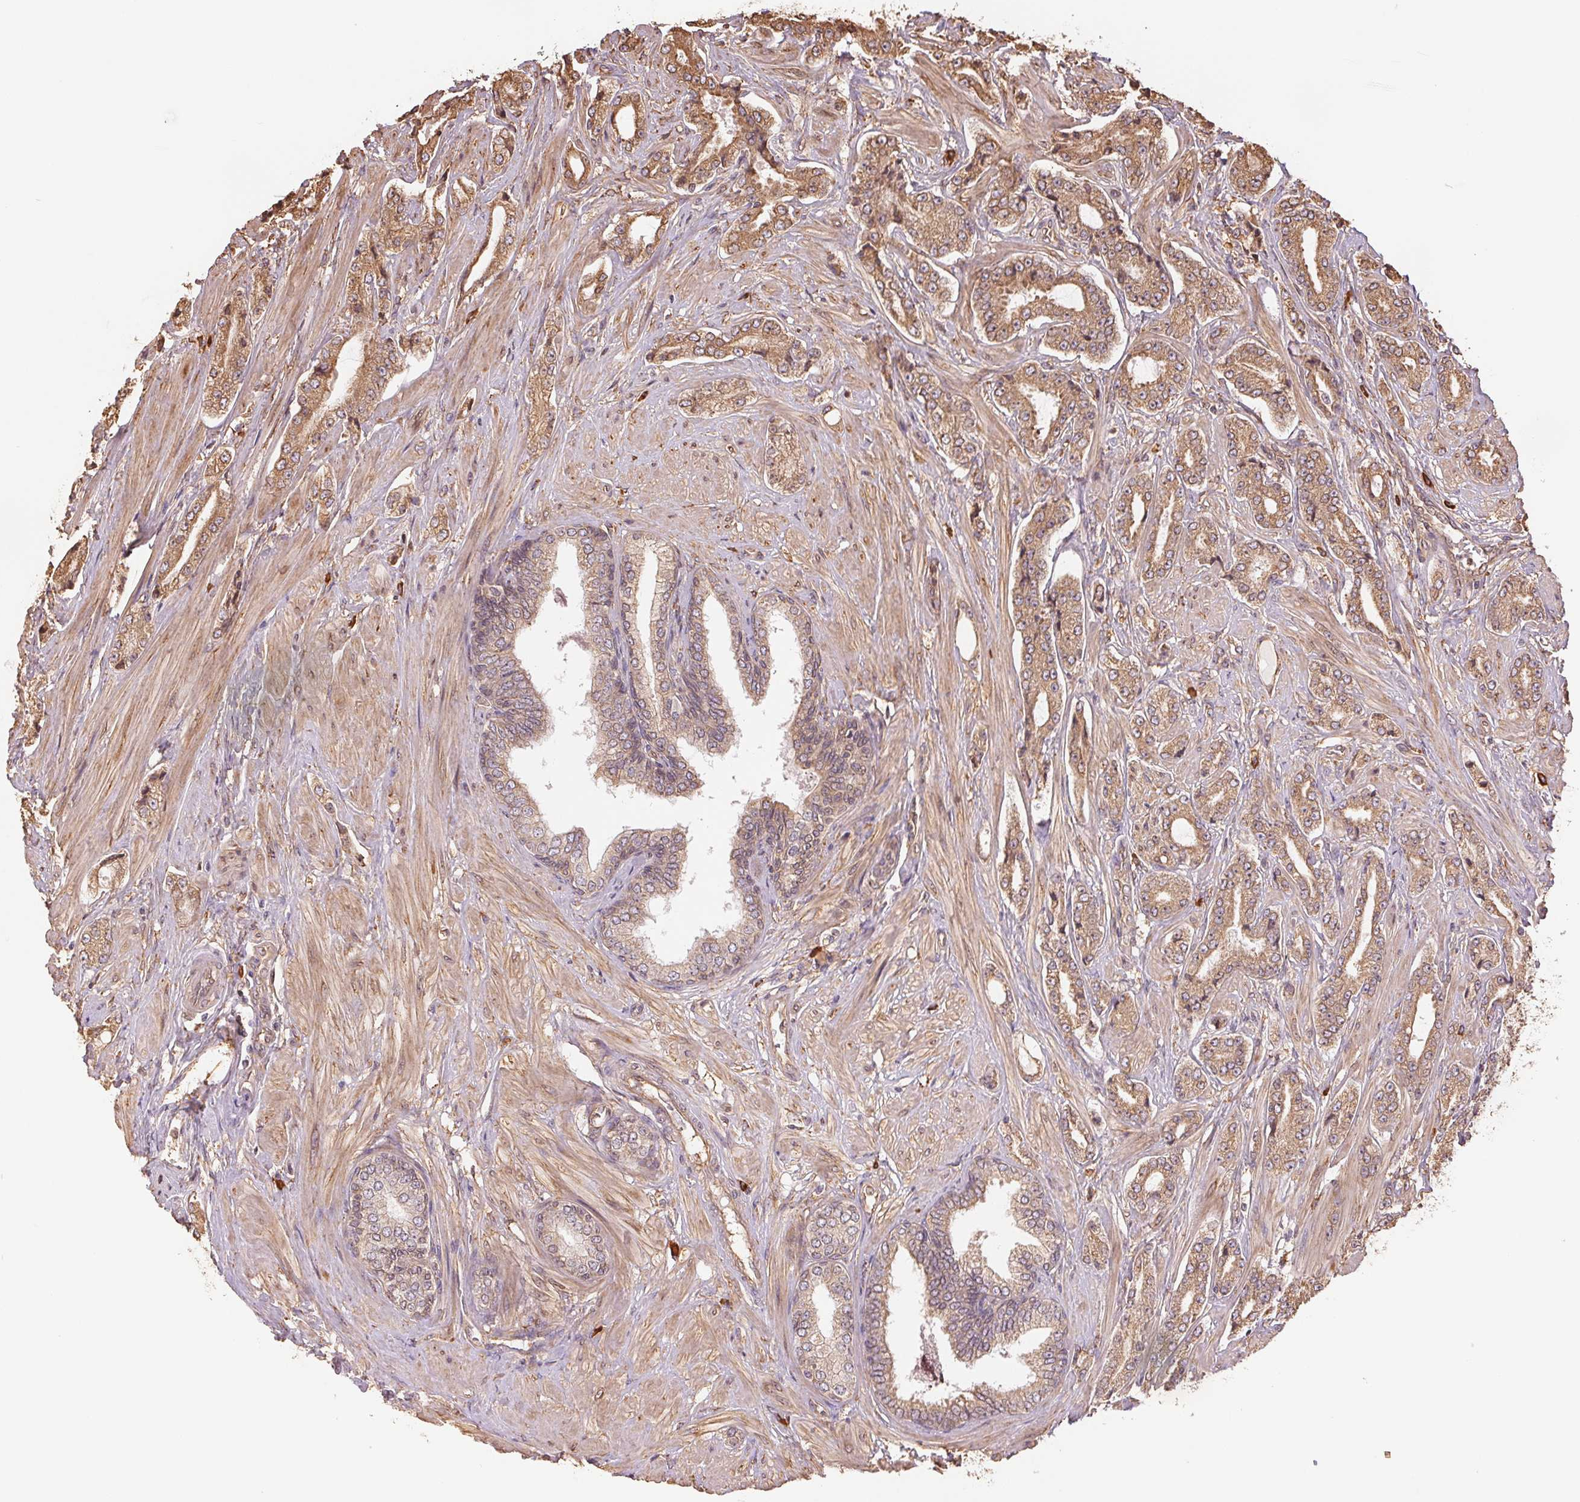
{"staining": {"intensity": "moderate", "quantity": "25%-75%", "location": "cytoplasmic/membranous"}, "tissue": "prostate cancer", "cell_type": "Tumor cells", "image_type": "cancer", "snomed": [{"axis": "morphology", "description": "Adenocarcinoma, Low grade"}, {"axis": "topography", "description": "Prostate"}], "caption": "Human prostate cancer (adenocarcinoma (low-grade)) stained with a protein marker shows moderate staining in tumor cells.", "gene": "C6orf163", "patient": {"sex": "male", "age": 55}}